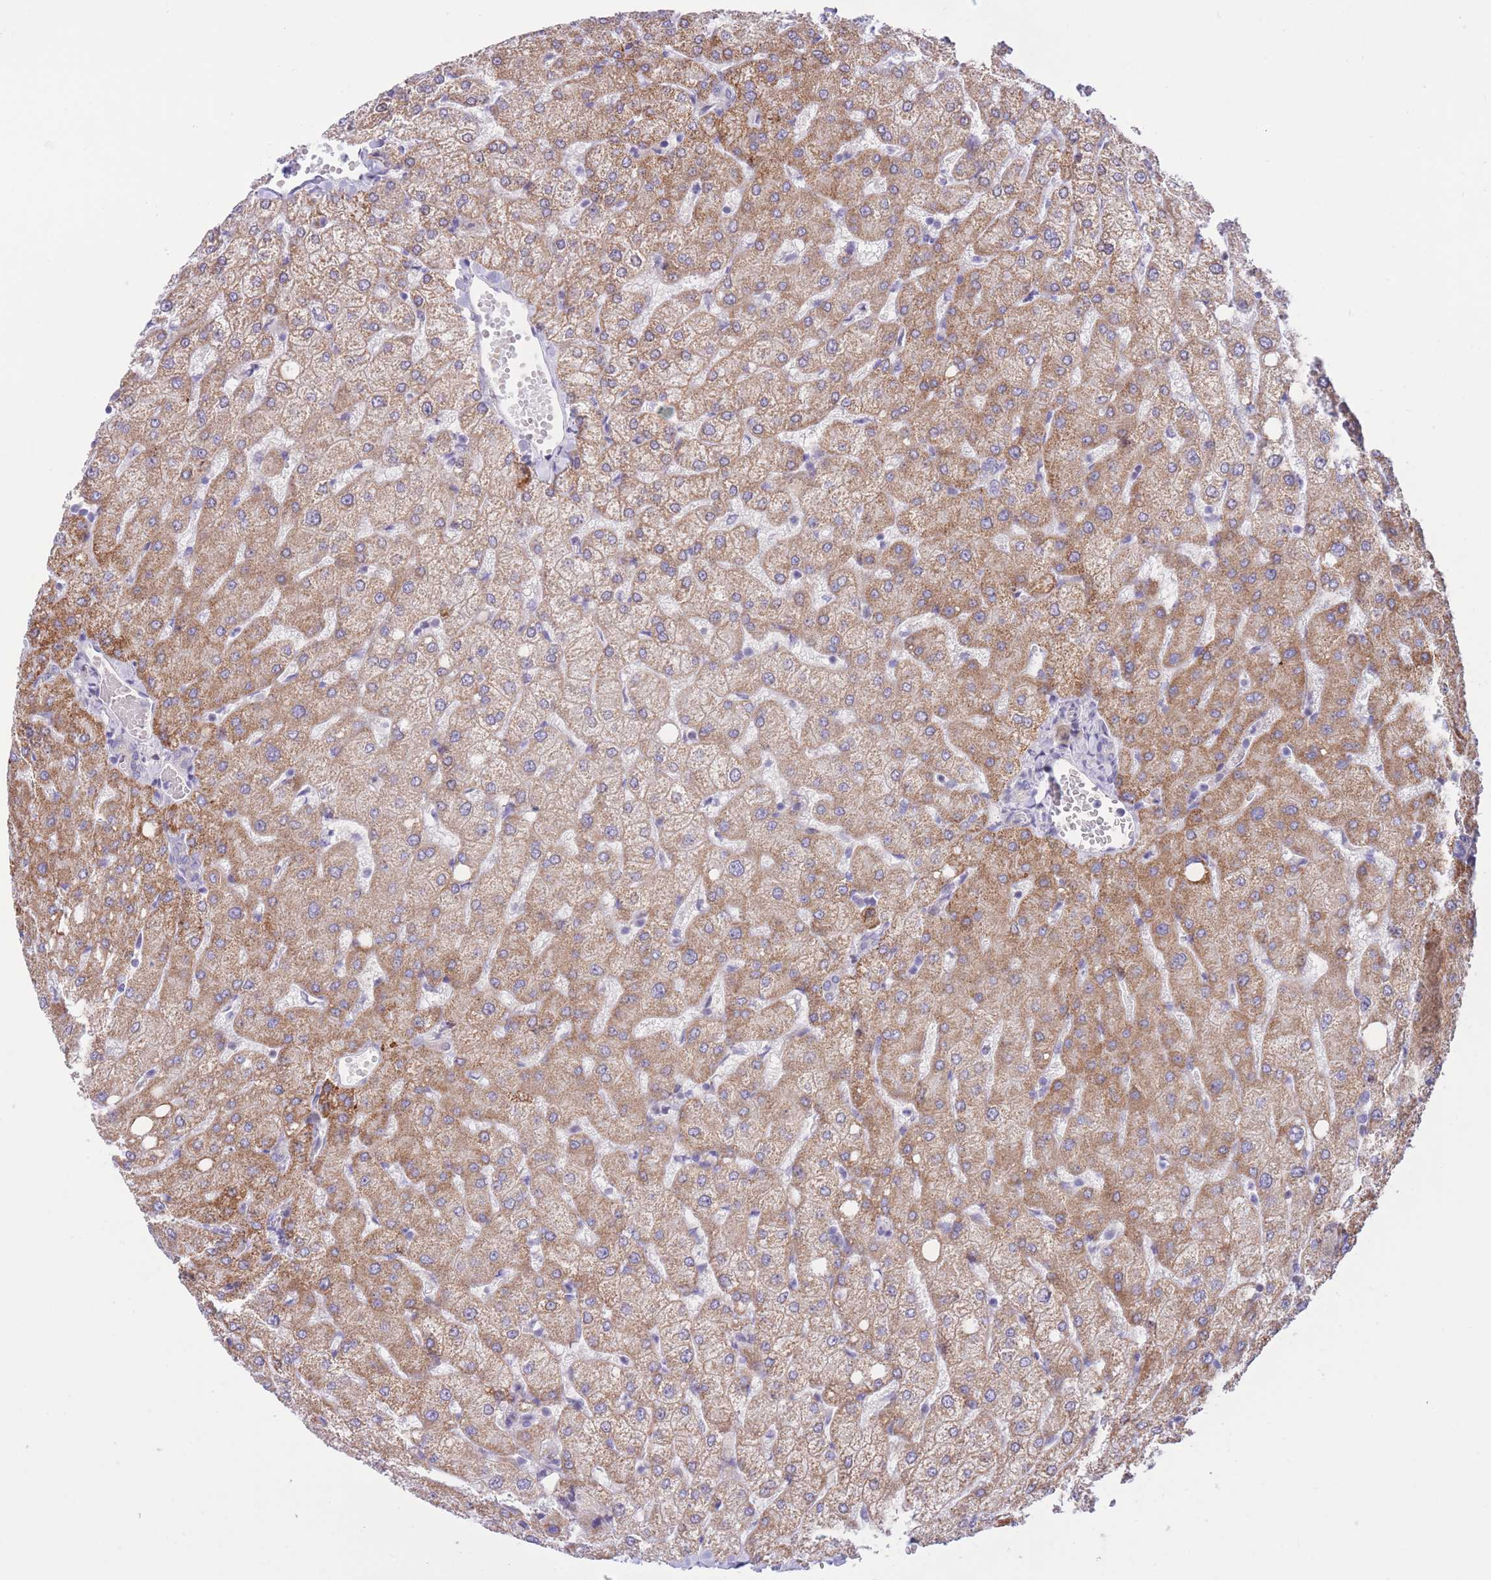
{"staining": {"intensity": "negative", "quantity": "none", "location": "none"}, "tissue": "liver", "cell_type": "Cholangiocytes", "image_type": "normal", "snomed": [{"axis": "morphology", "description": "Normal tissue, NOS"}, {"axis": "topography", "description": "Liver"}], "caption": "Liver was stained to show a protein in brown. There is no significant expression in cholangiocytes. Nuclei are stained in blue.", "gene": "RPL39L", "patient": {"sex": "female", "age": 54}}